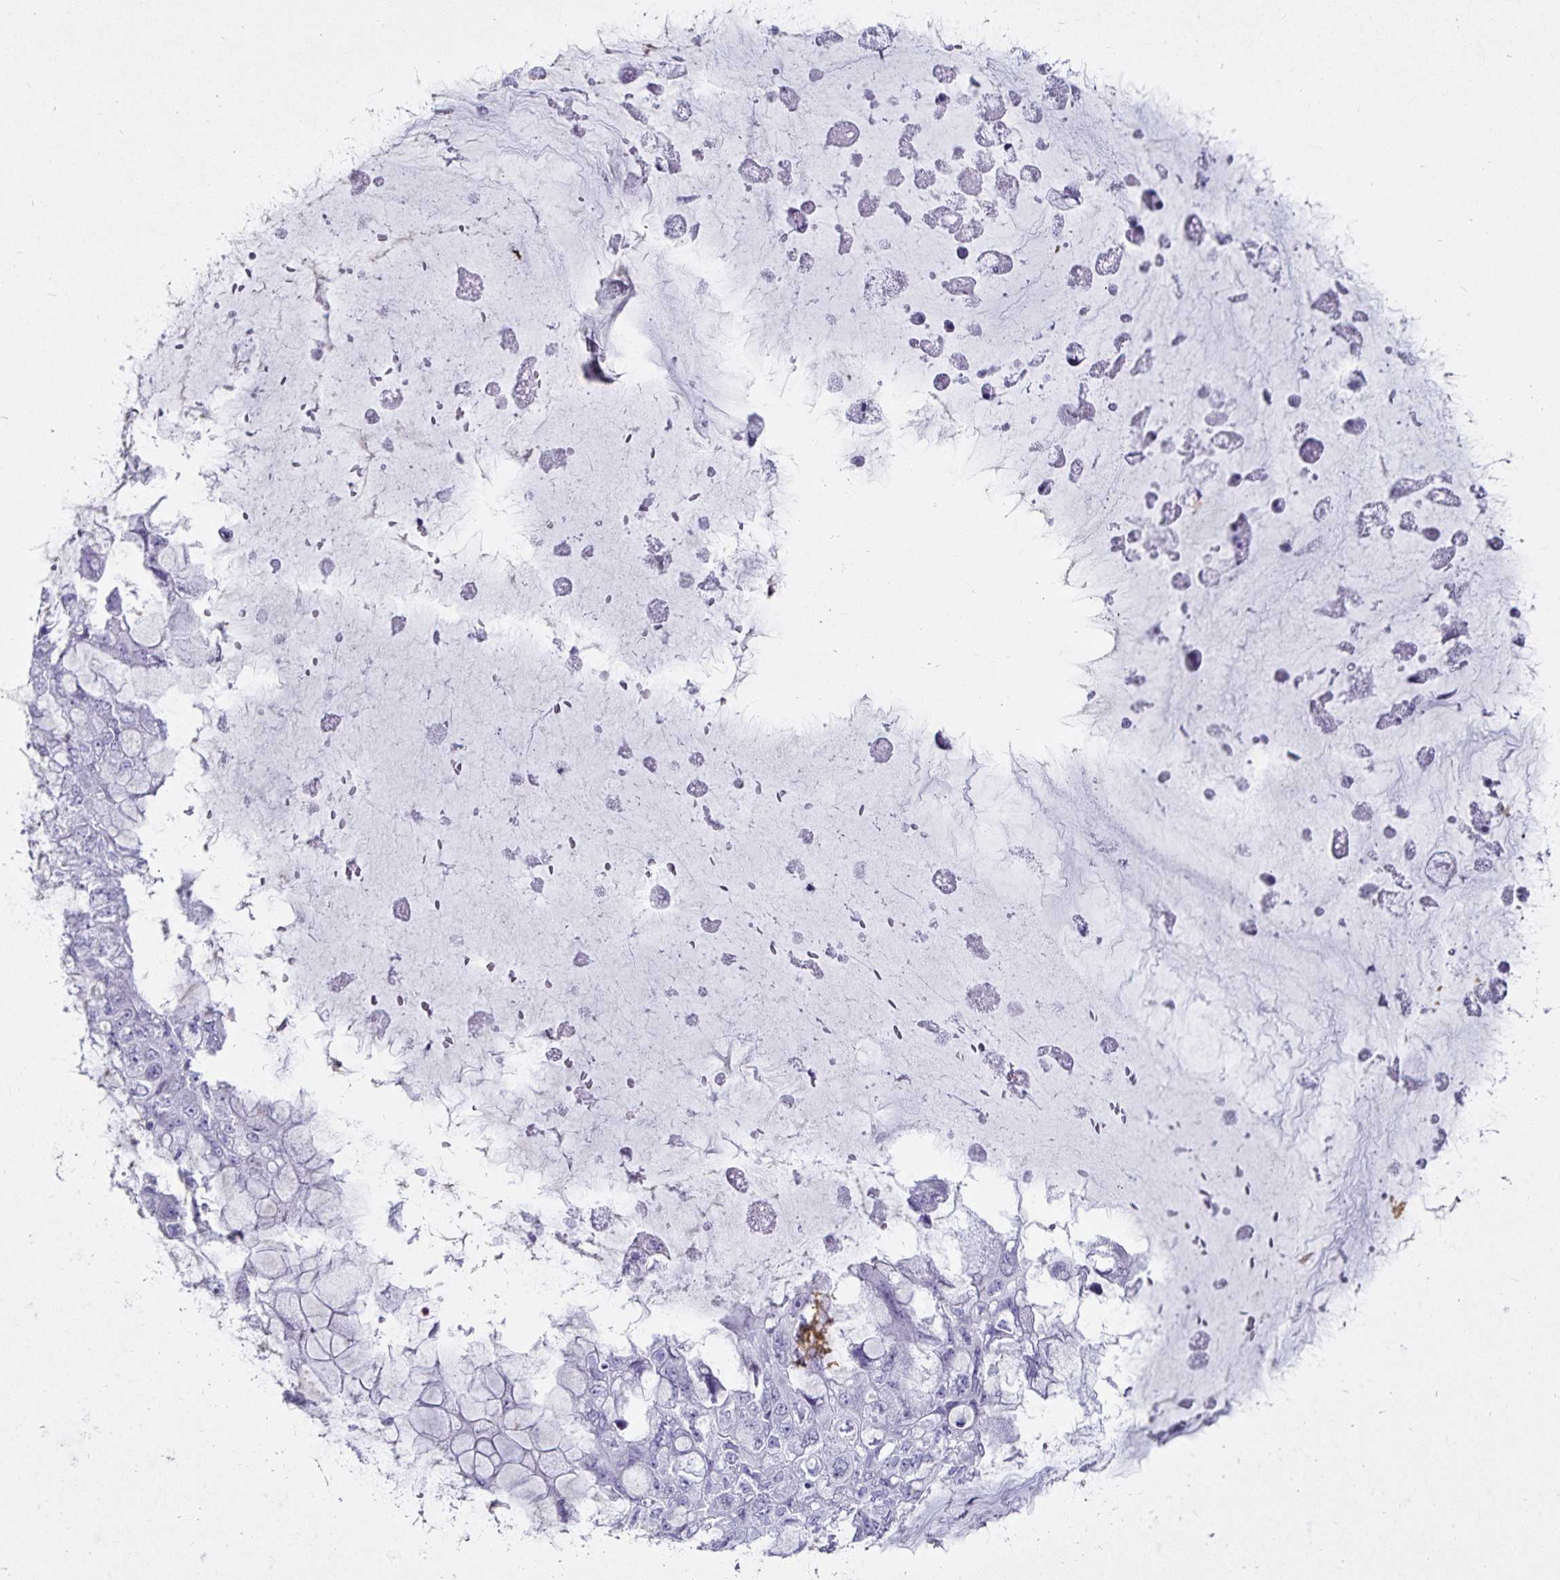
{"staining": {"intensity": "negative", "quantity": "none", "location": "none"}, "tissue": "ovarian cancer", "cell_type": "Tumor cells", "image_type": "cancer", "snomed": [{"axis": "morphology", "description": "Cystadenocarcinoma, mucinous, NOS"}, {"axis": "topography", "description": "Ovary"}], "caption": "Immunohistochemistry (IHC) histopathology image of human ovarian cancer stained for a protein (brown), which exhibits no positivity in tumor cells.", "gene": "DEFA6", "patient": {"sex": "female", "age": 72}}